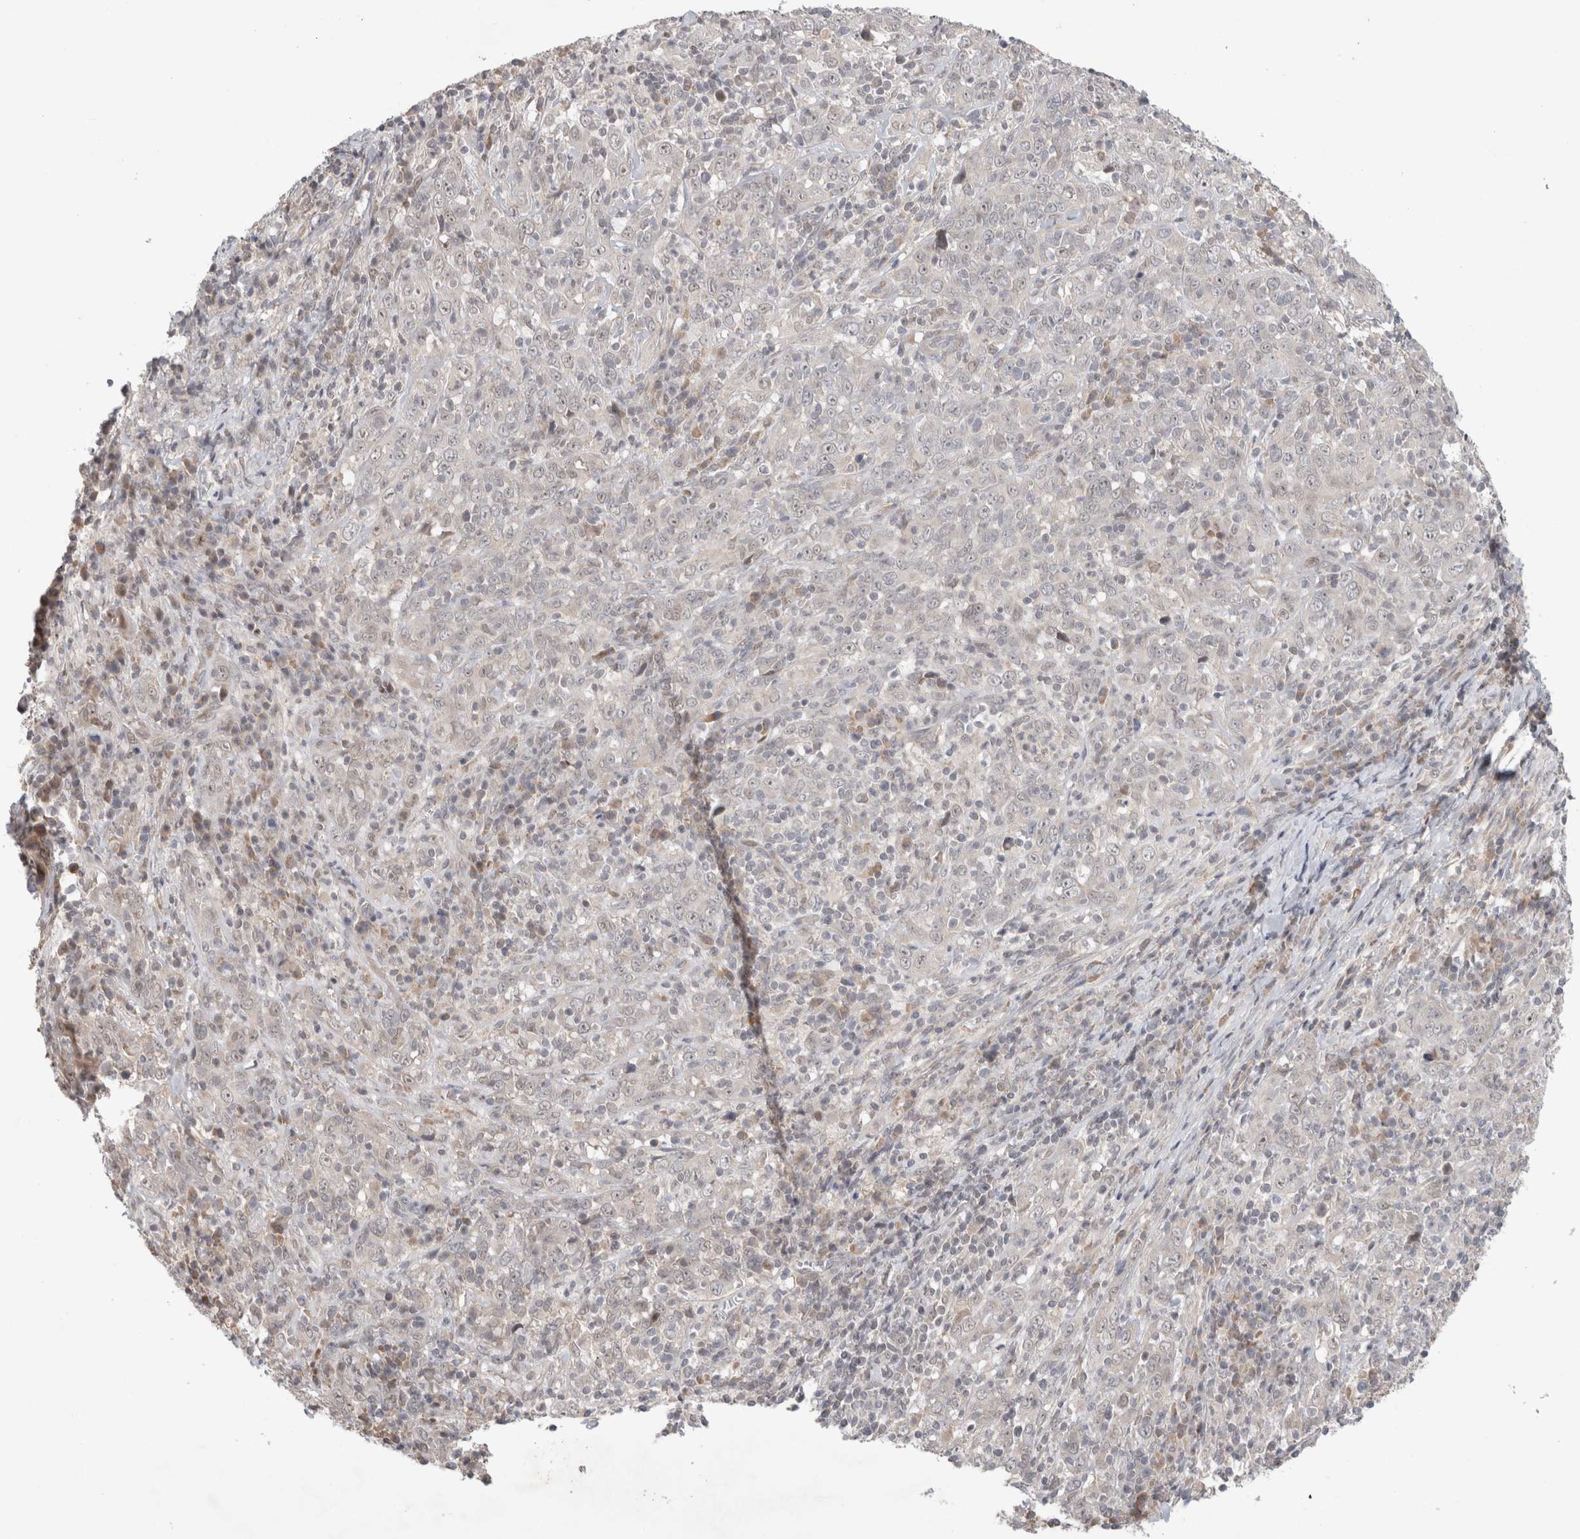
{"staining": {"intensity": "negative", "quantity": "none", "location": "none"}, "tissue": "cervical cancer", "cell_type": "Tumor cells", "image_type": "cancer", "snomed": [{"axis": "morphology", "description": "Squamous cell carcinoma, NOS"}, {"axis": "topography", "description": "Cervix"}], "caption": "This is a image of immunohistochemistry staining of cervical cancer, which shows no expression in tumor cells. (DAB immunohistochemistry, high magnification).", "gene": "SYDE2", "patient": {"sex": "female", "age": 46}}